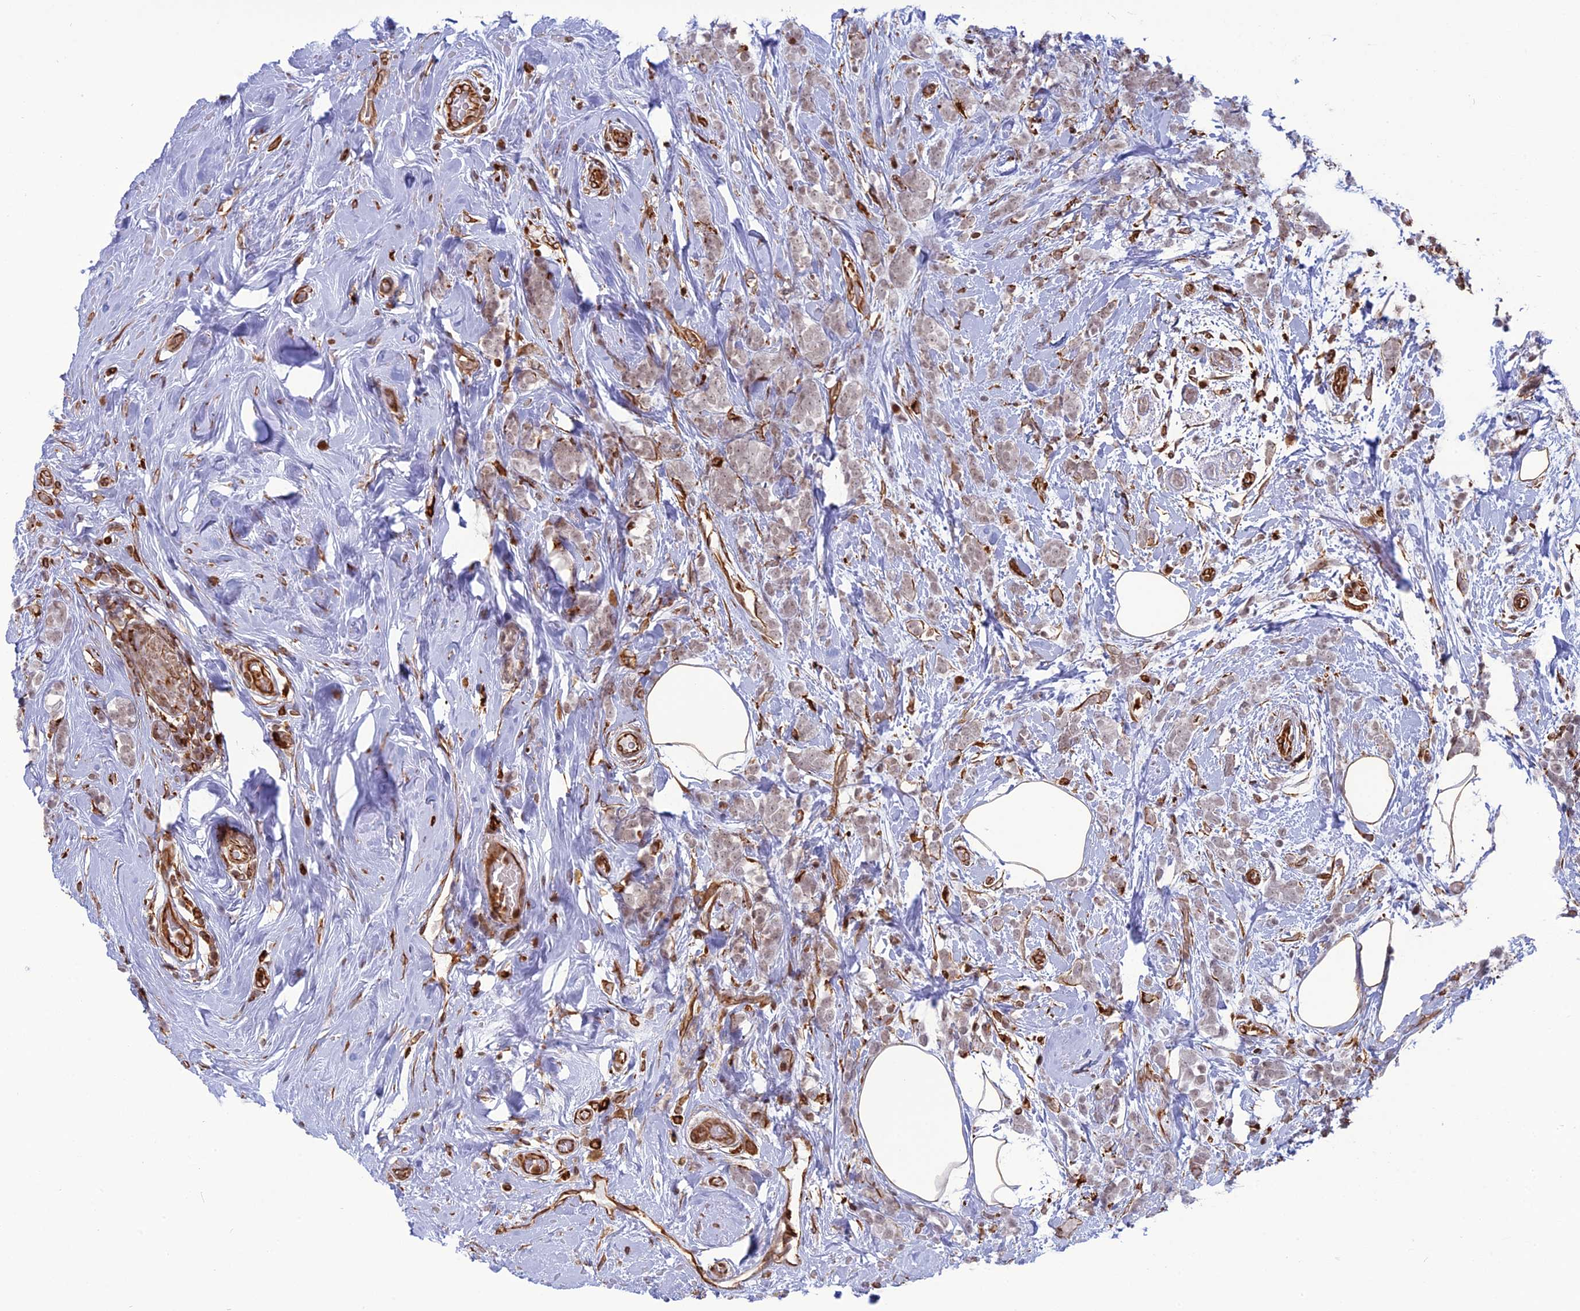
{"staining": {"intensity": "negative", "quantity": "none", "location": "none"}, "tissue": "breast cancer", "cell_type": "Tumor cells", "image_type": "cancer", "snomed": [{"axis": "morphology", "description": "Lobular carcinoma"}, {"axis": "topography", "description": "Breast"}], "caption": "Immunohistochemical staining of human lobular carcinoma (breast) displays no significant expression in tumor cells. (DAB (3,3'-diaminobenzidine) IHC with hematoxylin counter stain).", "gene": "APOBR", "patient": {"sex": "female", "age": 58}}